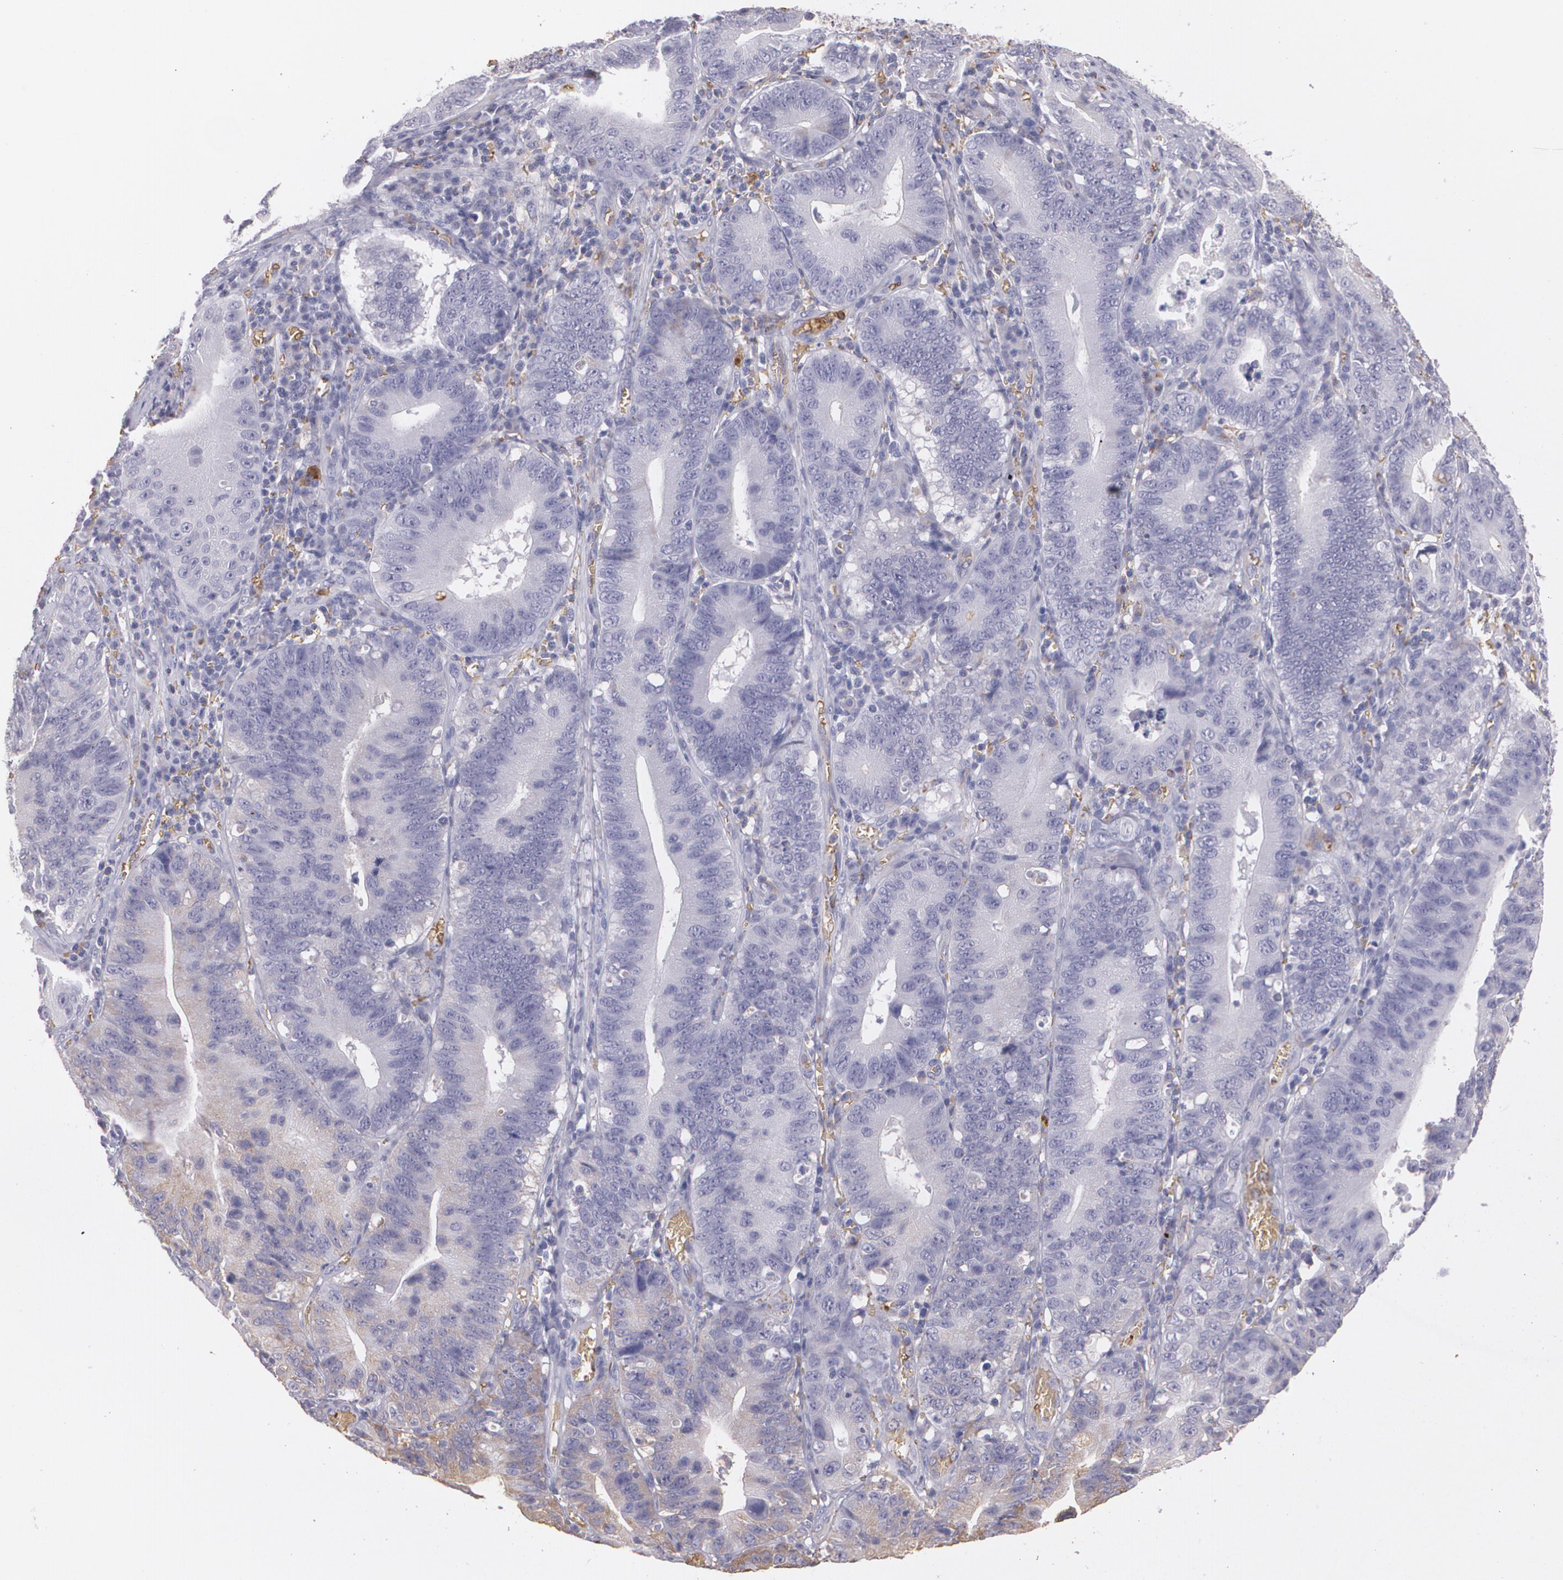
{"staining": {"intensity": "negative", "quantity": "none", "location": "none"}, "tissue": "stomach cancer", "cell_type": "Tumor cells", "image_type": "cancer", "snomed": [{"axis": "morphology", "description": "Adenocarcinoma, NOS"}, {"axis": "topography", "description": "Stomach"}, {"axis": "topography", "description": "Gastric cardia"}], "caption": "Immunohistochemistry histopathology image of neoplastic tissue: human stomach cancer (adenocarcinoma) stained with DAB (3,3'-diaminobenzidine) reveals no significant protein positivity in tumor cells. Brightfield microscopy of immunohistochemistry stained with DAB (brown) and hematoxylin (blue), captured at high magnification.", "gene": "ACE", "patient": {"sex": "male", "age": 59}}